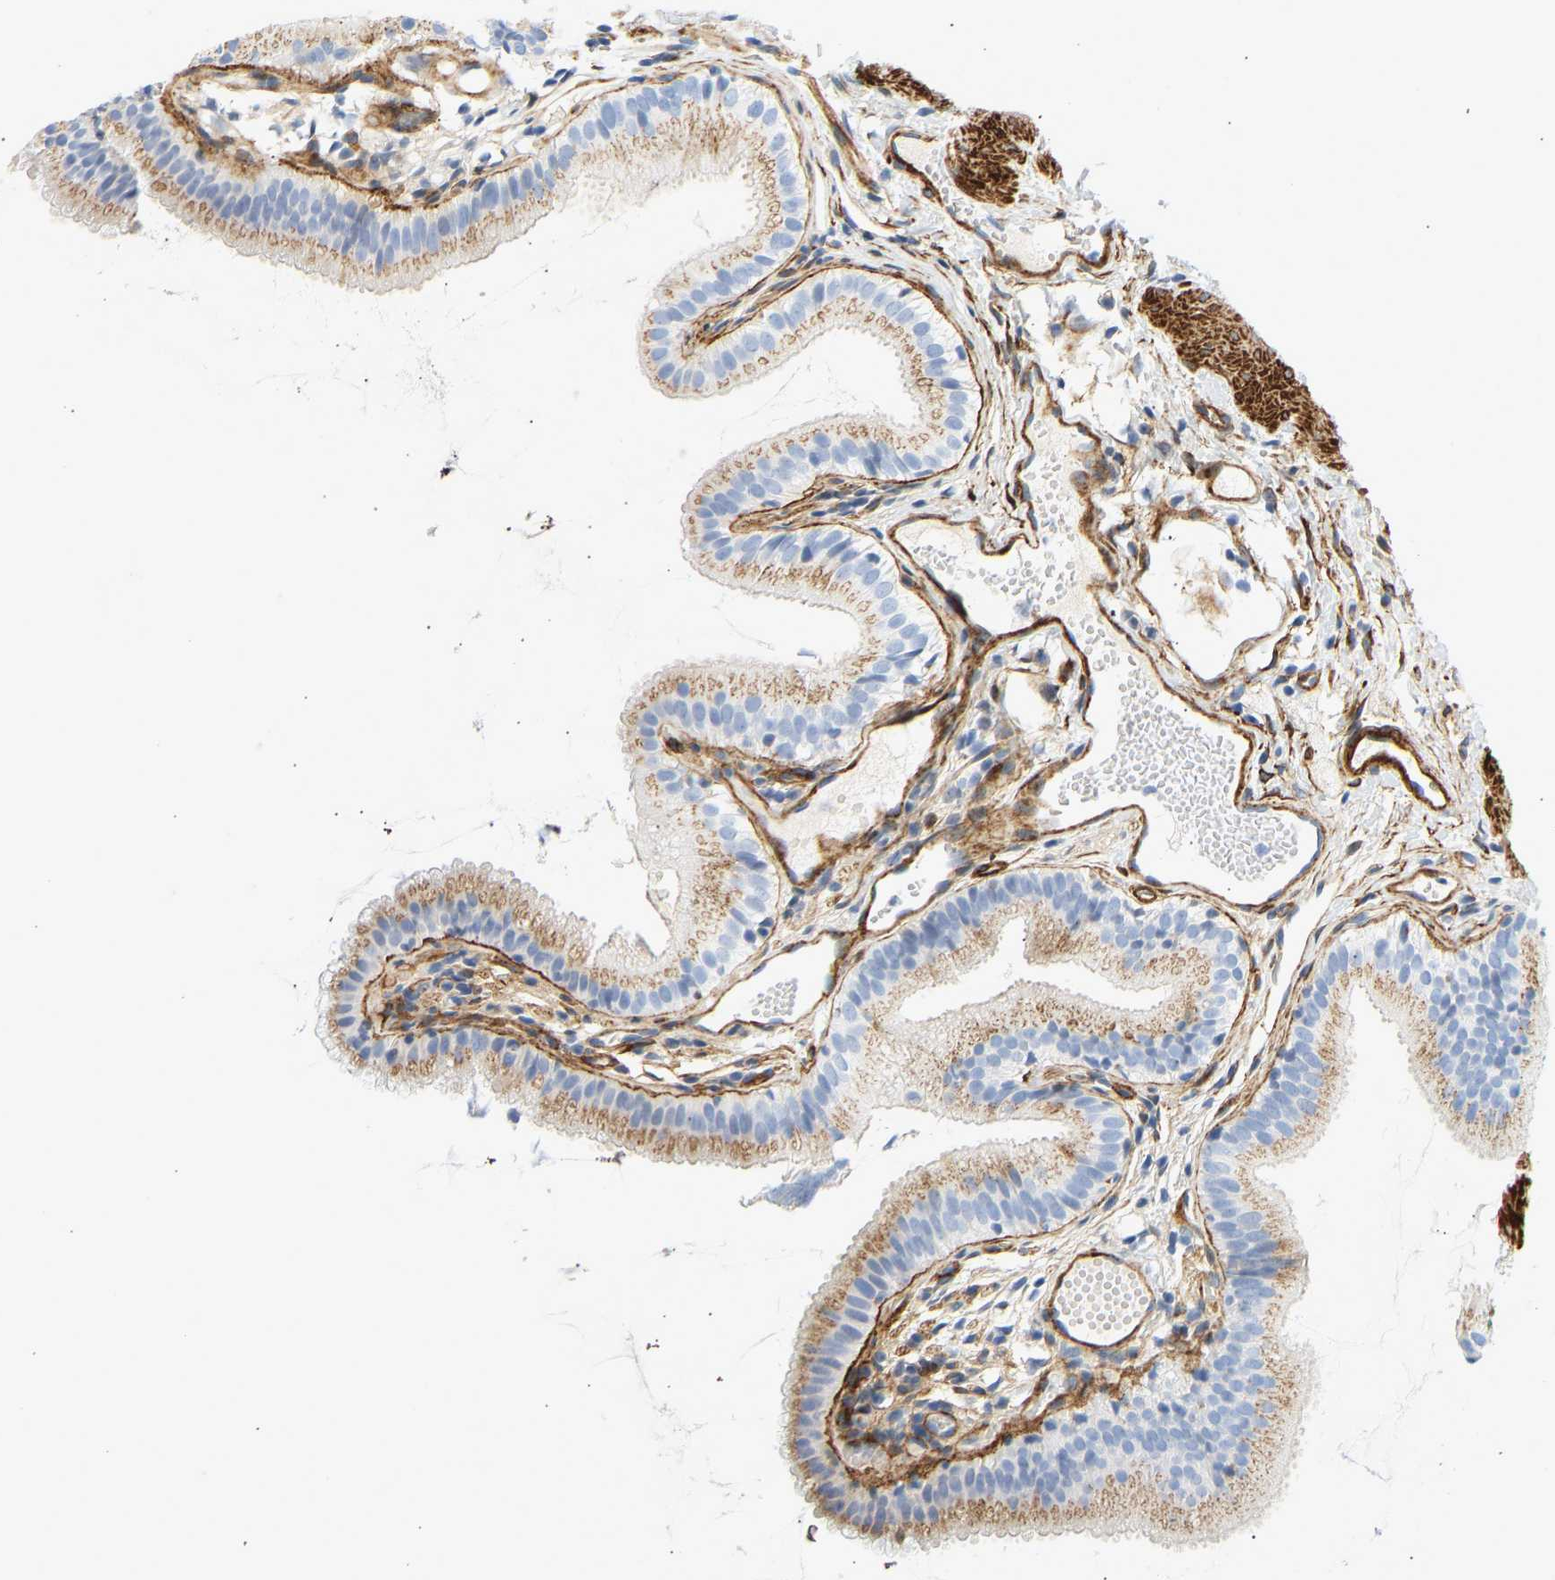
{"staining": {"intensity": "moderate", "quantity": ">75%", "location": "cytoplasmic/membranous"}, "tissue": "gallbladder", "cell_type": "Glandular cells", "image_type": "normal", "snomed": [{"axis": "morphology", "description": "Normal tissue, NOS"}, {"axis": "topography", "description": "Gallbladder"}], "caption": "Unremarkable gallbladder was stained to show a protein in brown. There is medium levels of moderate cytoplasmic/membranous expression in approximately >75% of glandular cells. (Stains: DAB (3,3'-diaminobenzidine) in brown, nuclei in blue, Microscopy: brightfield microscopy at high magnification).", "gene": "SLC30A7", "patient": {"sex": "female", "age": 26}}